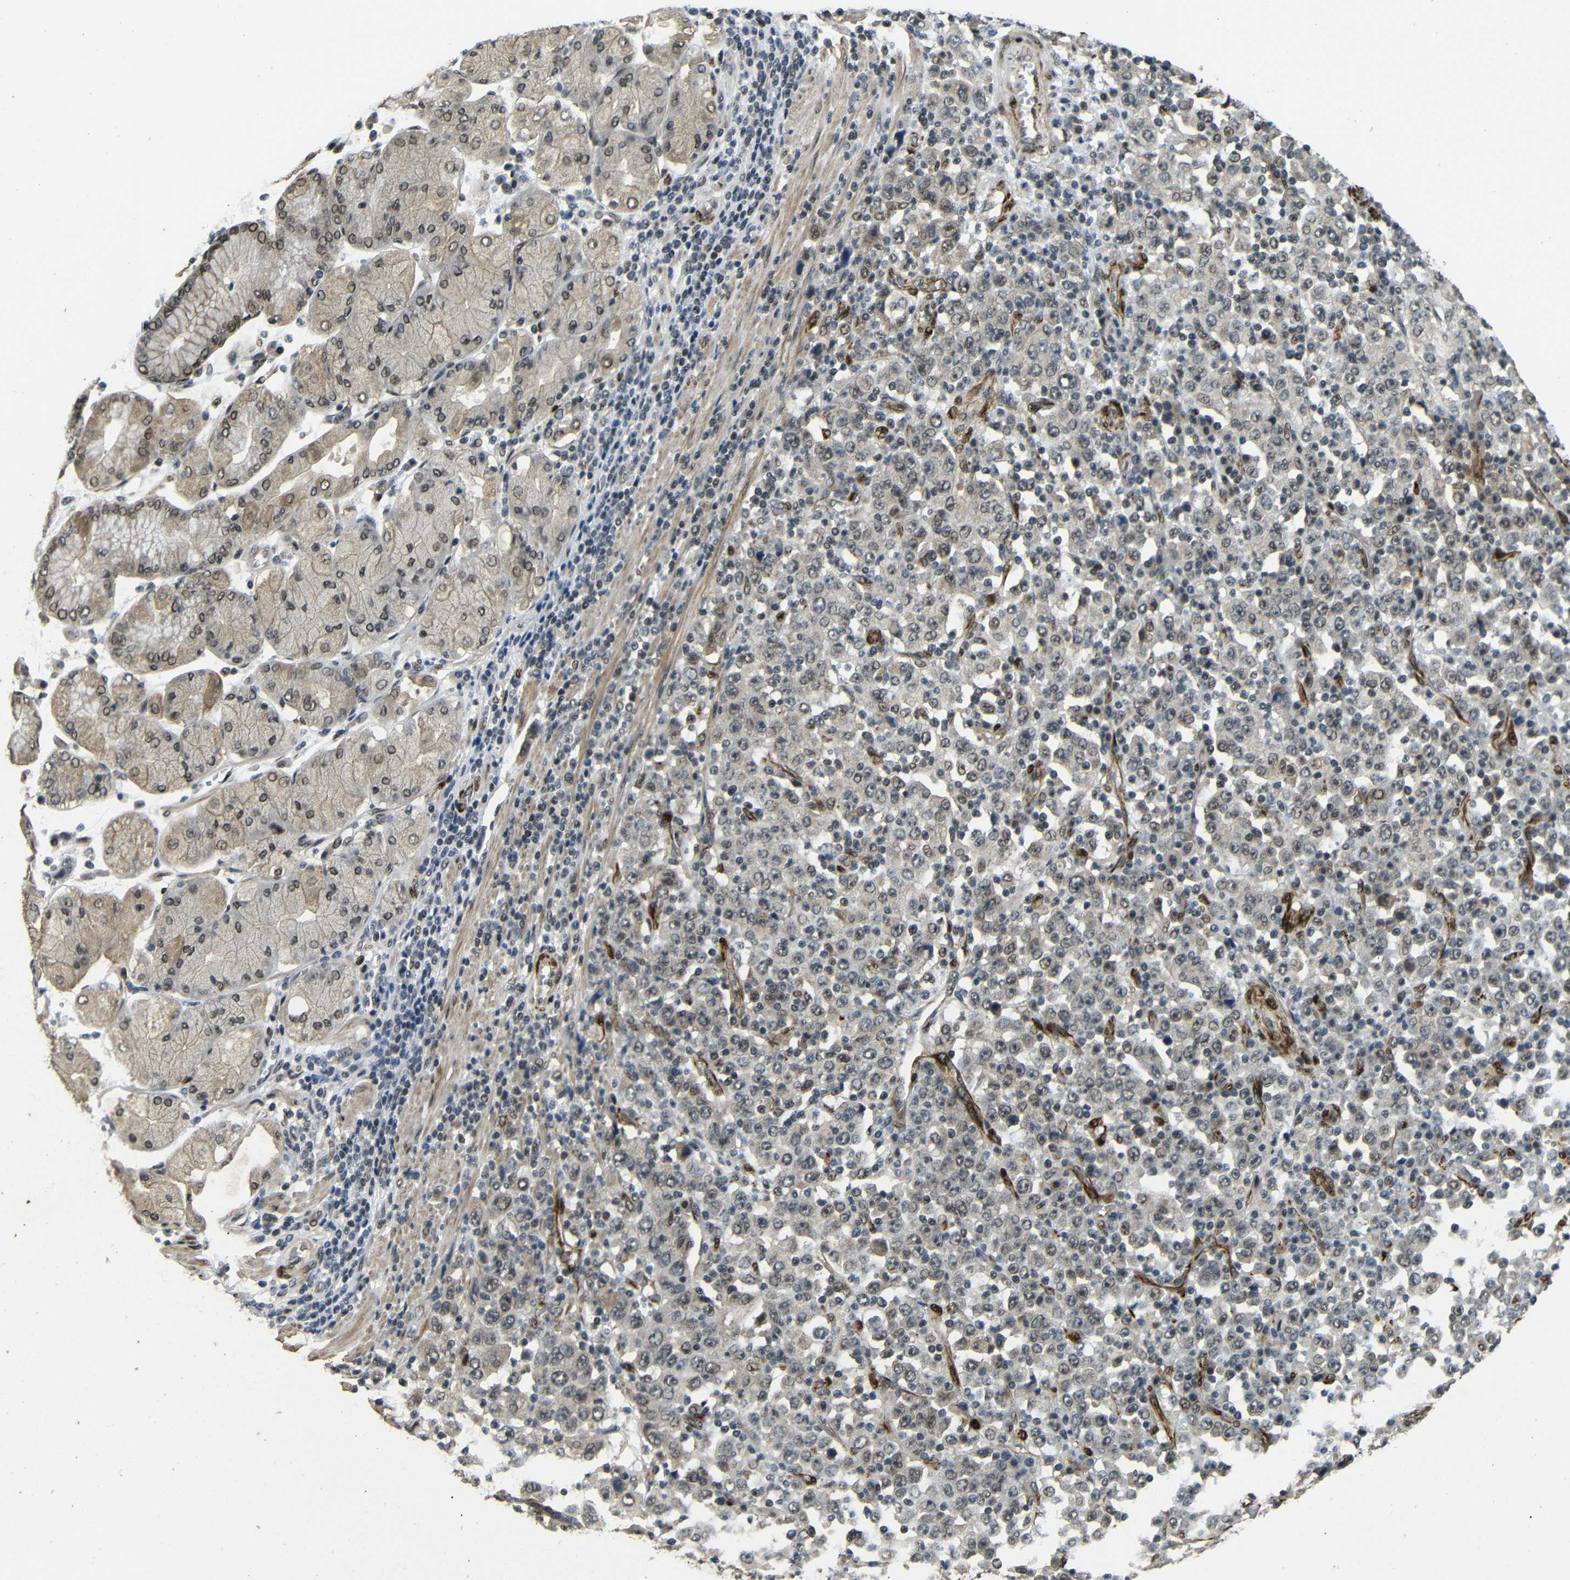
{"staining": {"intensity": "weak", "quantity": ">75%", "location": "cytoplasmic/membranous,nuclear"}, "tissue": "stomach cancer", "cell_type": "Tumor cells", "image_type": "cancer", "snomed": [{"axis": "morphology", "description": "Normal tissue, NOS"}, {"axis": "morphology", "description": "Adenocarcinoma, NOS"}, {"axis": "topography", "description": "Stomach, upper"}, {"axis": "topography", "description": "Stomach"}], "caption": "Weak cytoplasmic/membranous and nuclear protein staining is present in approximately >75% of tumor cells in adenocarcinoma (stomach).", "gene": "TBX2", "patient": {"sex": "male", "age": 59}}